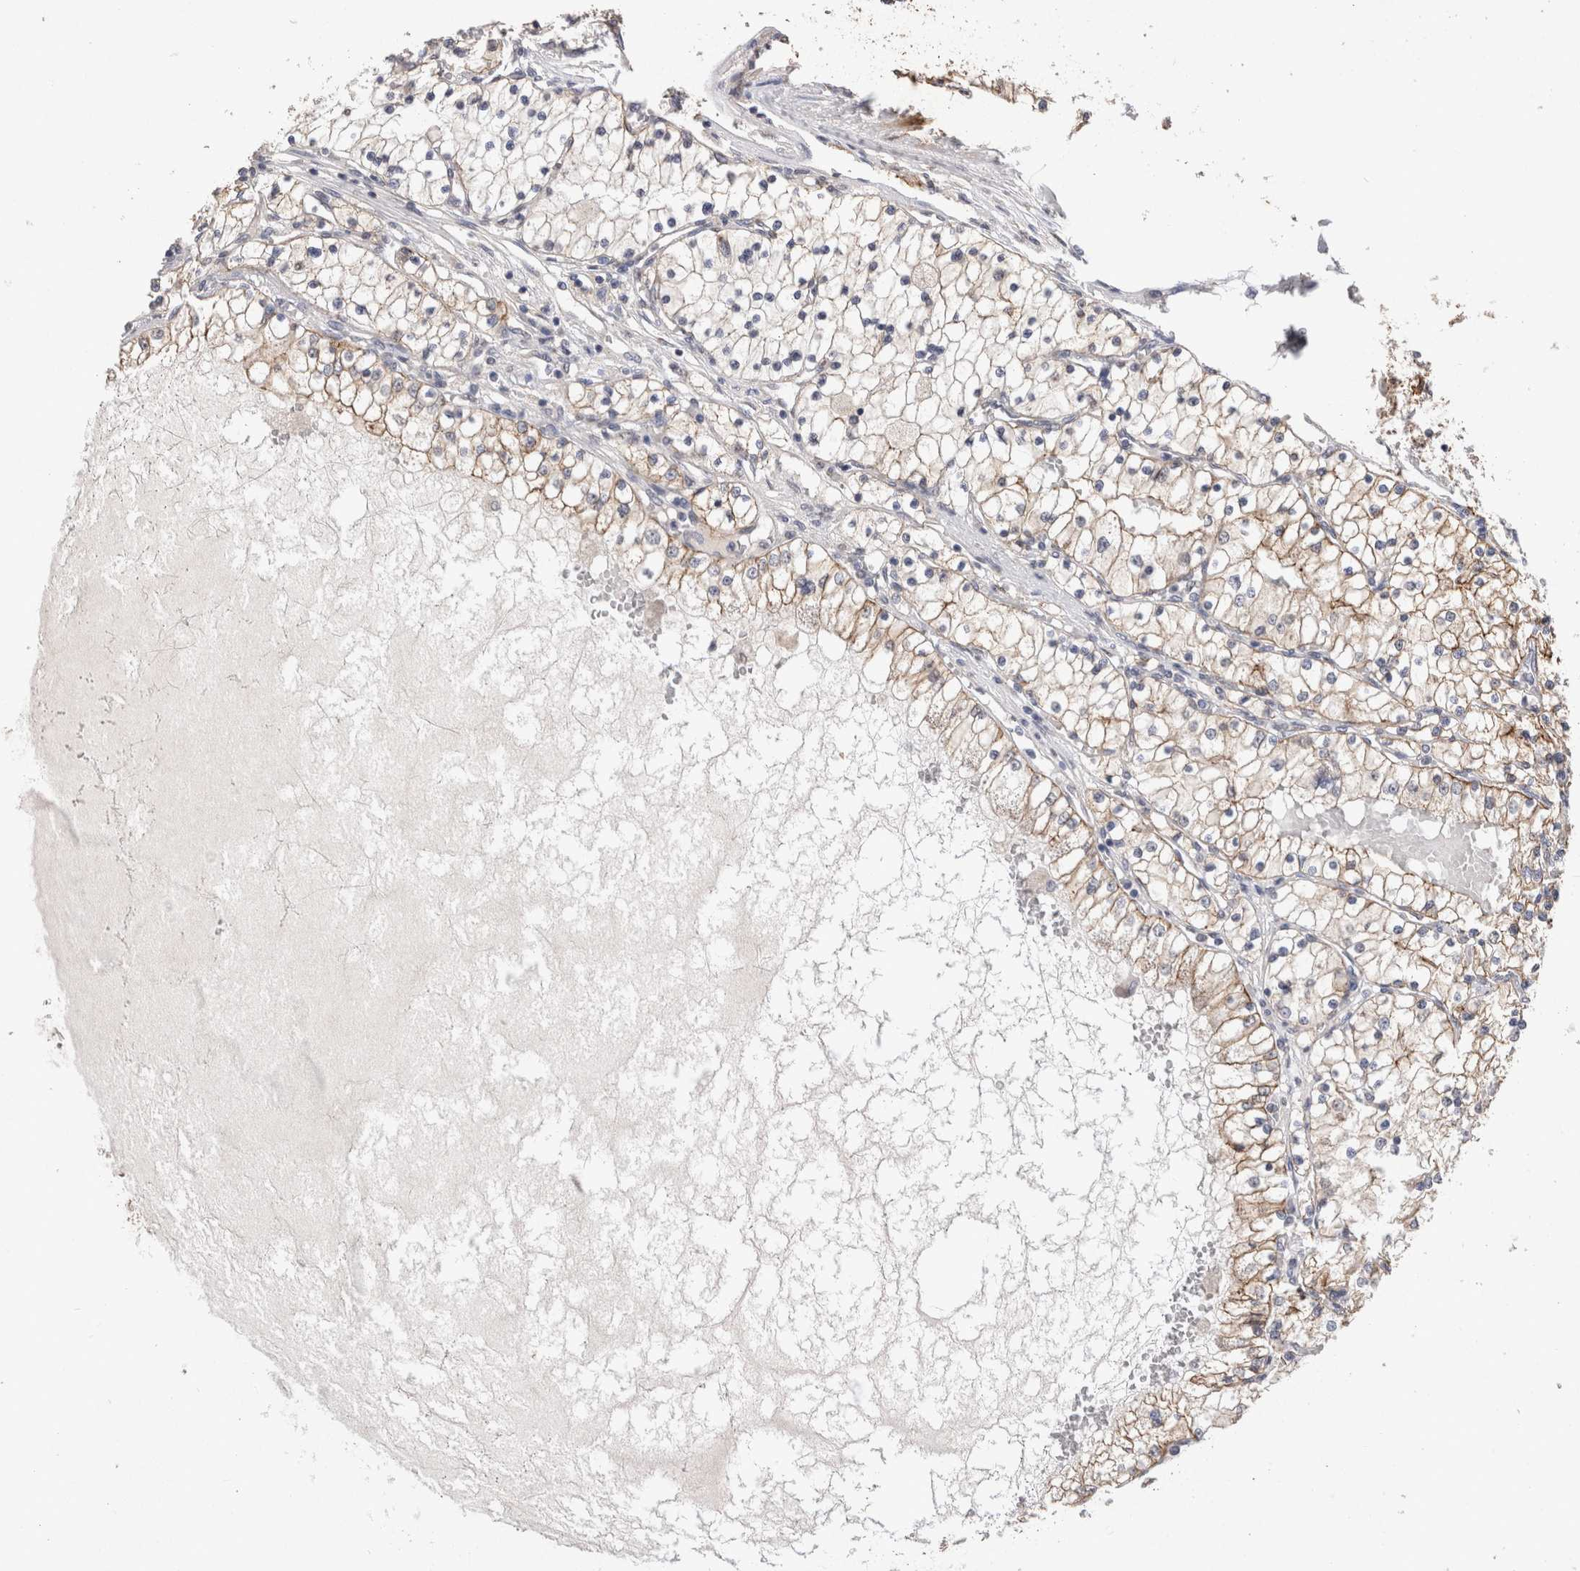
{"staining": {"intensity": "weak", "quantity": "25%-75%", "location": "cytoplasmic/membranous"}, "tissue": "renal cancer", "cell_type": "Tumor cells", "image_type": "cancer", "snomed": [{"axis": "morphology", "description": "Adenocarcinoma, NOS"}, {"axis": "topography", "description": "Kidney"}], "caption": "An image showing weak cytoplasmic/membranous positivity in about 25%-75% of tumor cells in renal adenocarcinoma, as visualized by brown immunohistochemical staining.", "gene": "CDH6", "patient": {"sex": "male", "age": 68}}